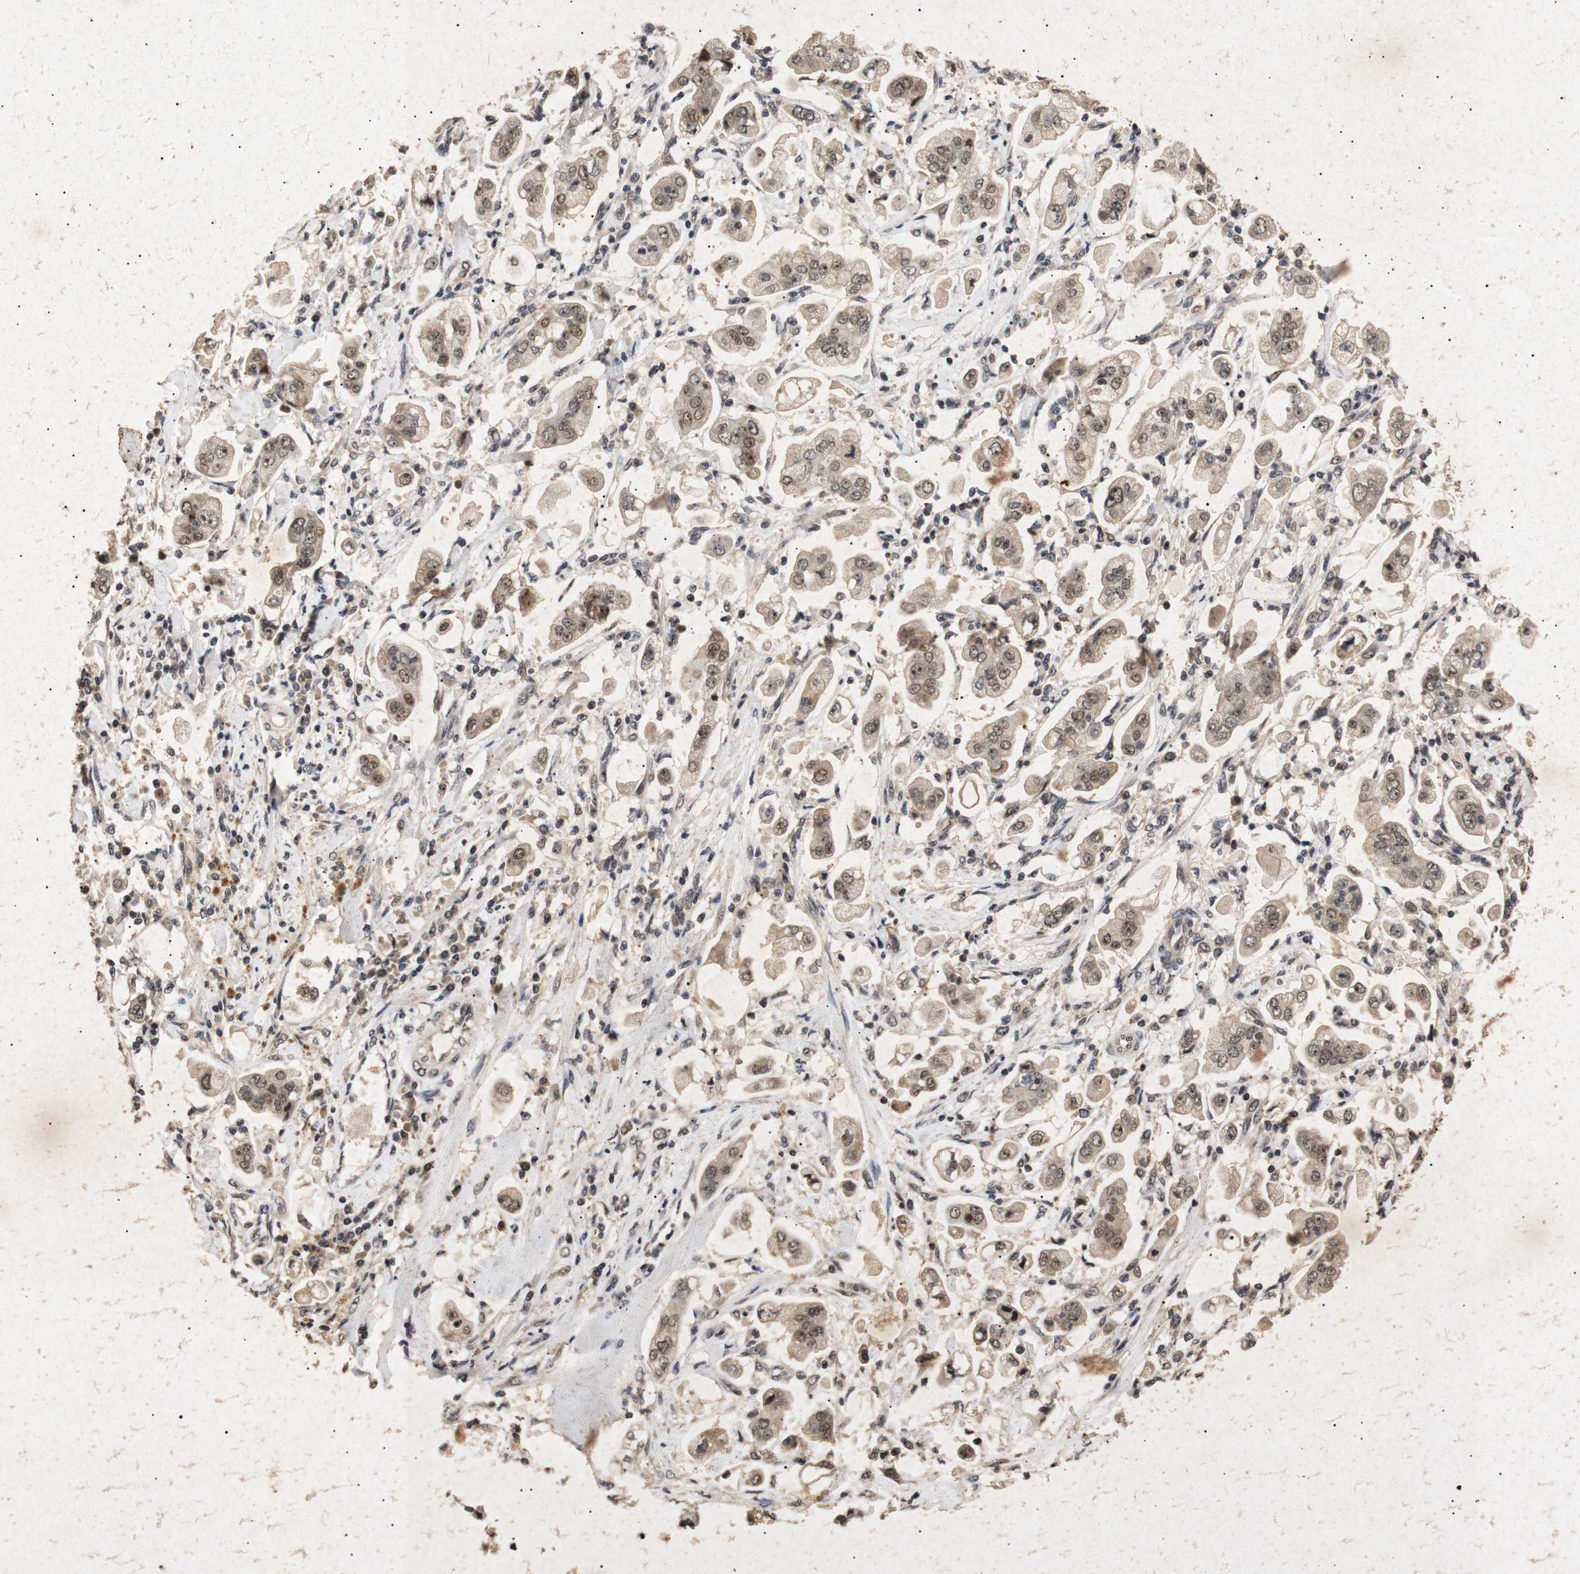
{"staining": {"intensity": "moderate", "quantity": ">75%", "location": "cytoplasmic/membranous,nuclear"}, "tissue": "stomach cancer", "cell_type": "Tumor cells", "image_type": "cancer", "snomed": [{"axis": "morphology", "description": "Adenocarcinoma, NOS"}, {"axis": "topography", "description": "Stomach"}], "caption": "Immunohistochemistry (IHC) staining of stomach cancer, which displays medium levels of moderate cytoplasmic/membranous and nuclear positivity in approximately >75% of tumor cells indicating moderate cytoplasmic/membranous and nuclear protein expression. The staining was performed using DAB (3,3'-diaminobenzidine) (brown) for protein detection and nuclei were counterstained in hematoxylin (blue).", "gene": "PARN", "patient": {"sex": "male", "age": 62}}